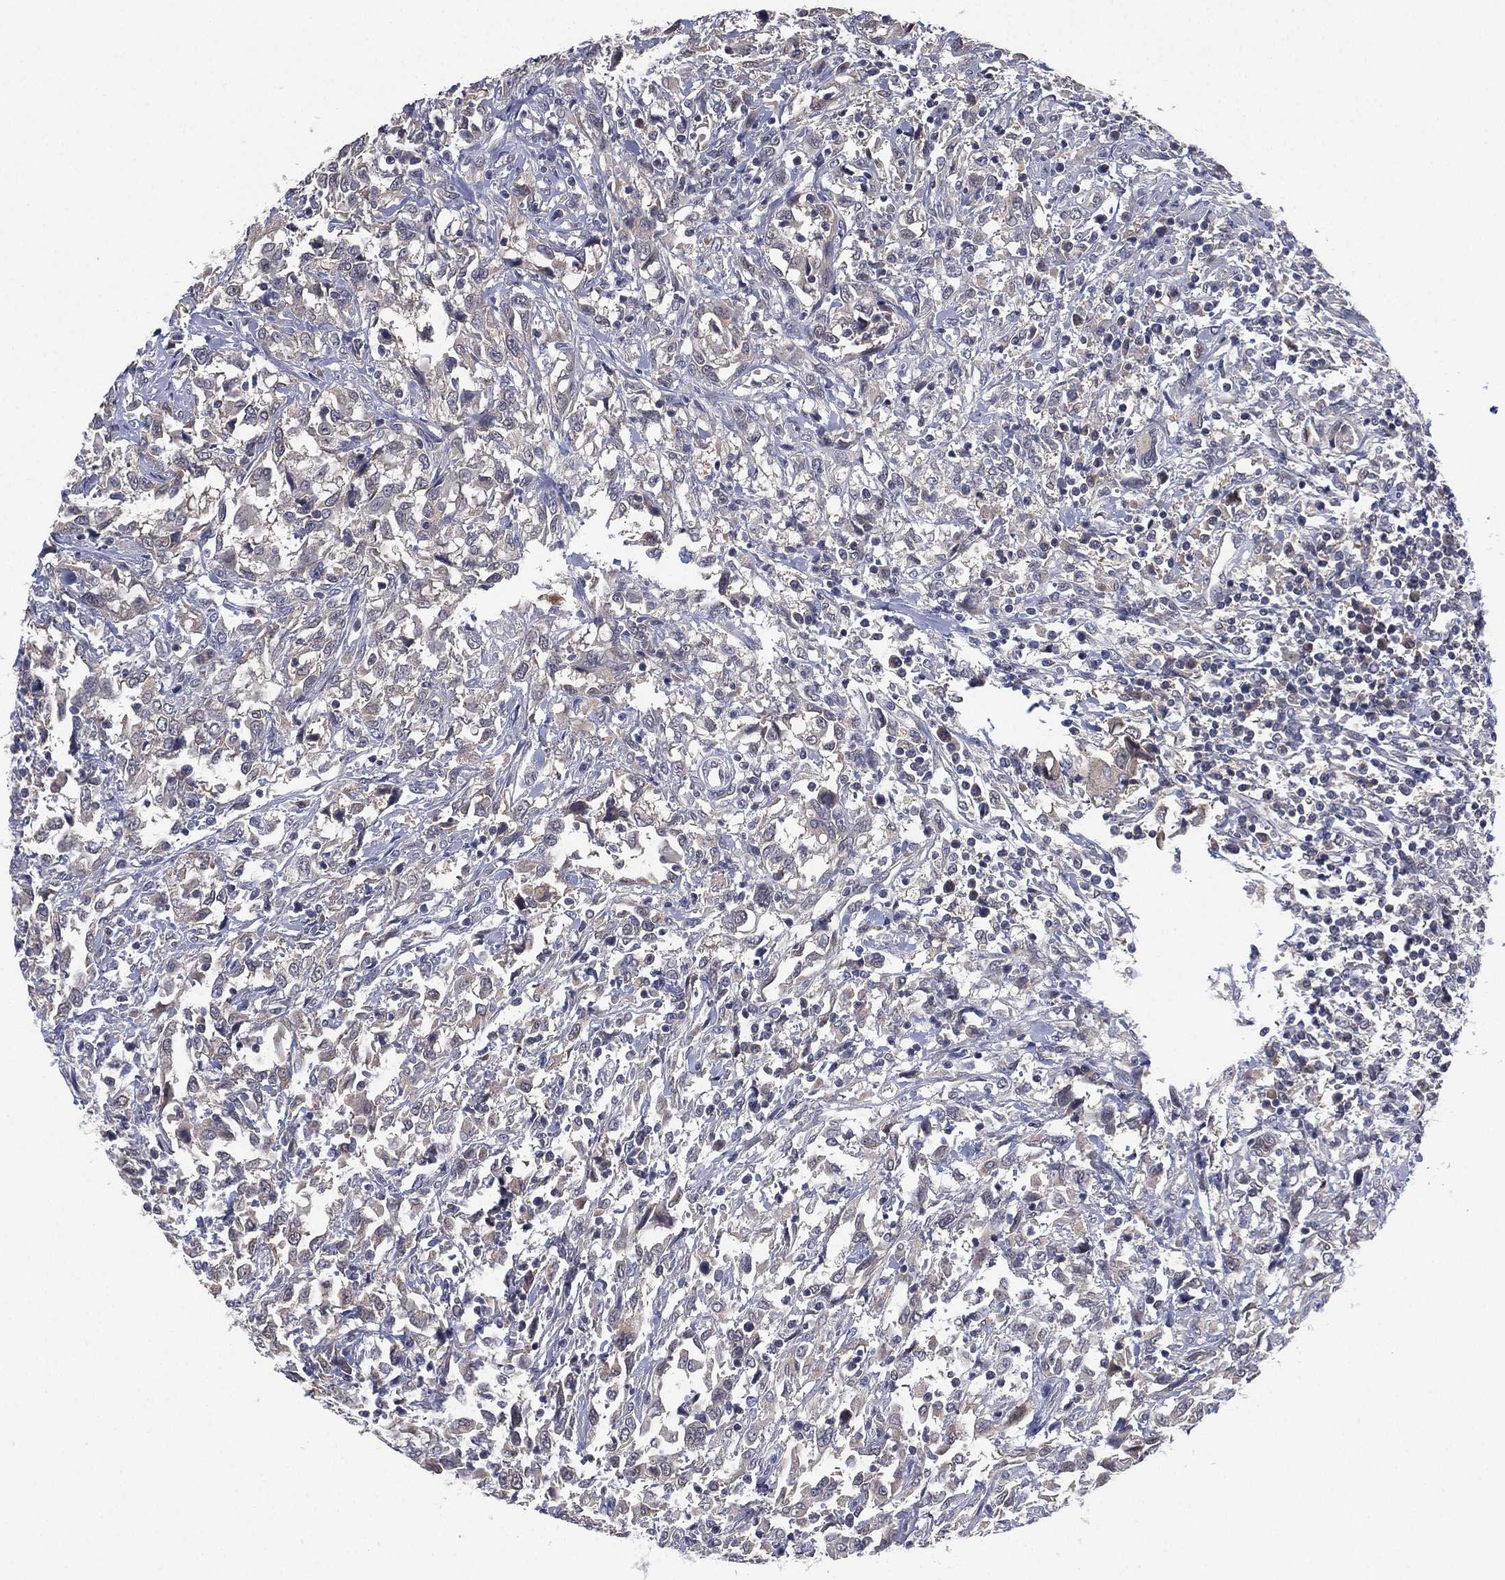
{"staining": {"intensity": "negative", "quantity": "none", "location": "none"}, "tissue": "urothelial cancer", "cell_type": "Tumor cells", "image_type": "cancer", "snomed": [{"axis": "morphology", "description": "Urothelial carcinoma, NOS"}, {"axis": "morphology", "description": "Urothelial carcinoma, High grade"}, {"axis": "topography", "description": "Urinary bladder"}], "caption": "Photomicrograph shows no protein staining in tumor cells of high-grade urothelial carcinoma tissue. (IHC, brightfield microscopy, high magnification).", "gene": "MPP7", "patient": {"sex": "female", "age": 64}}